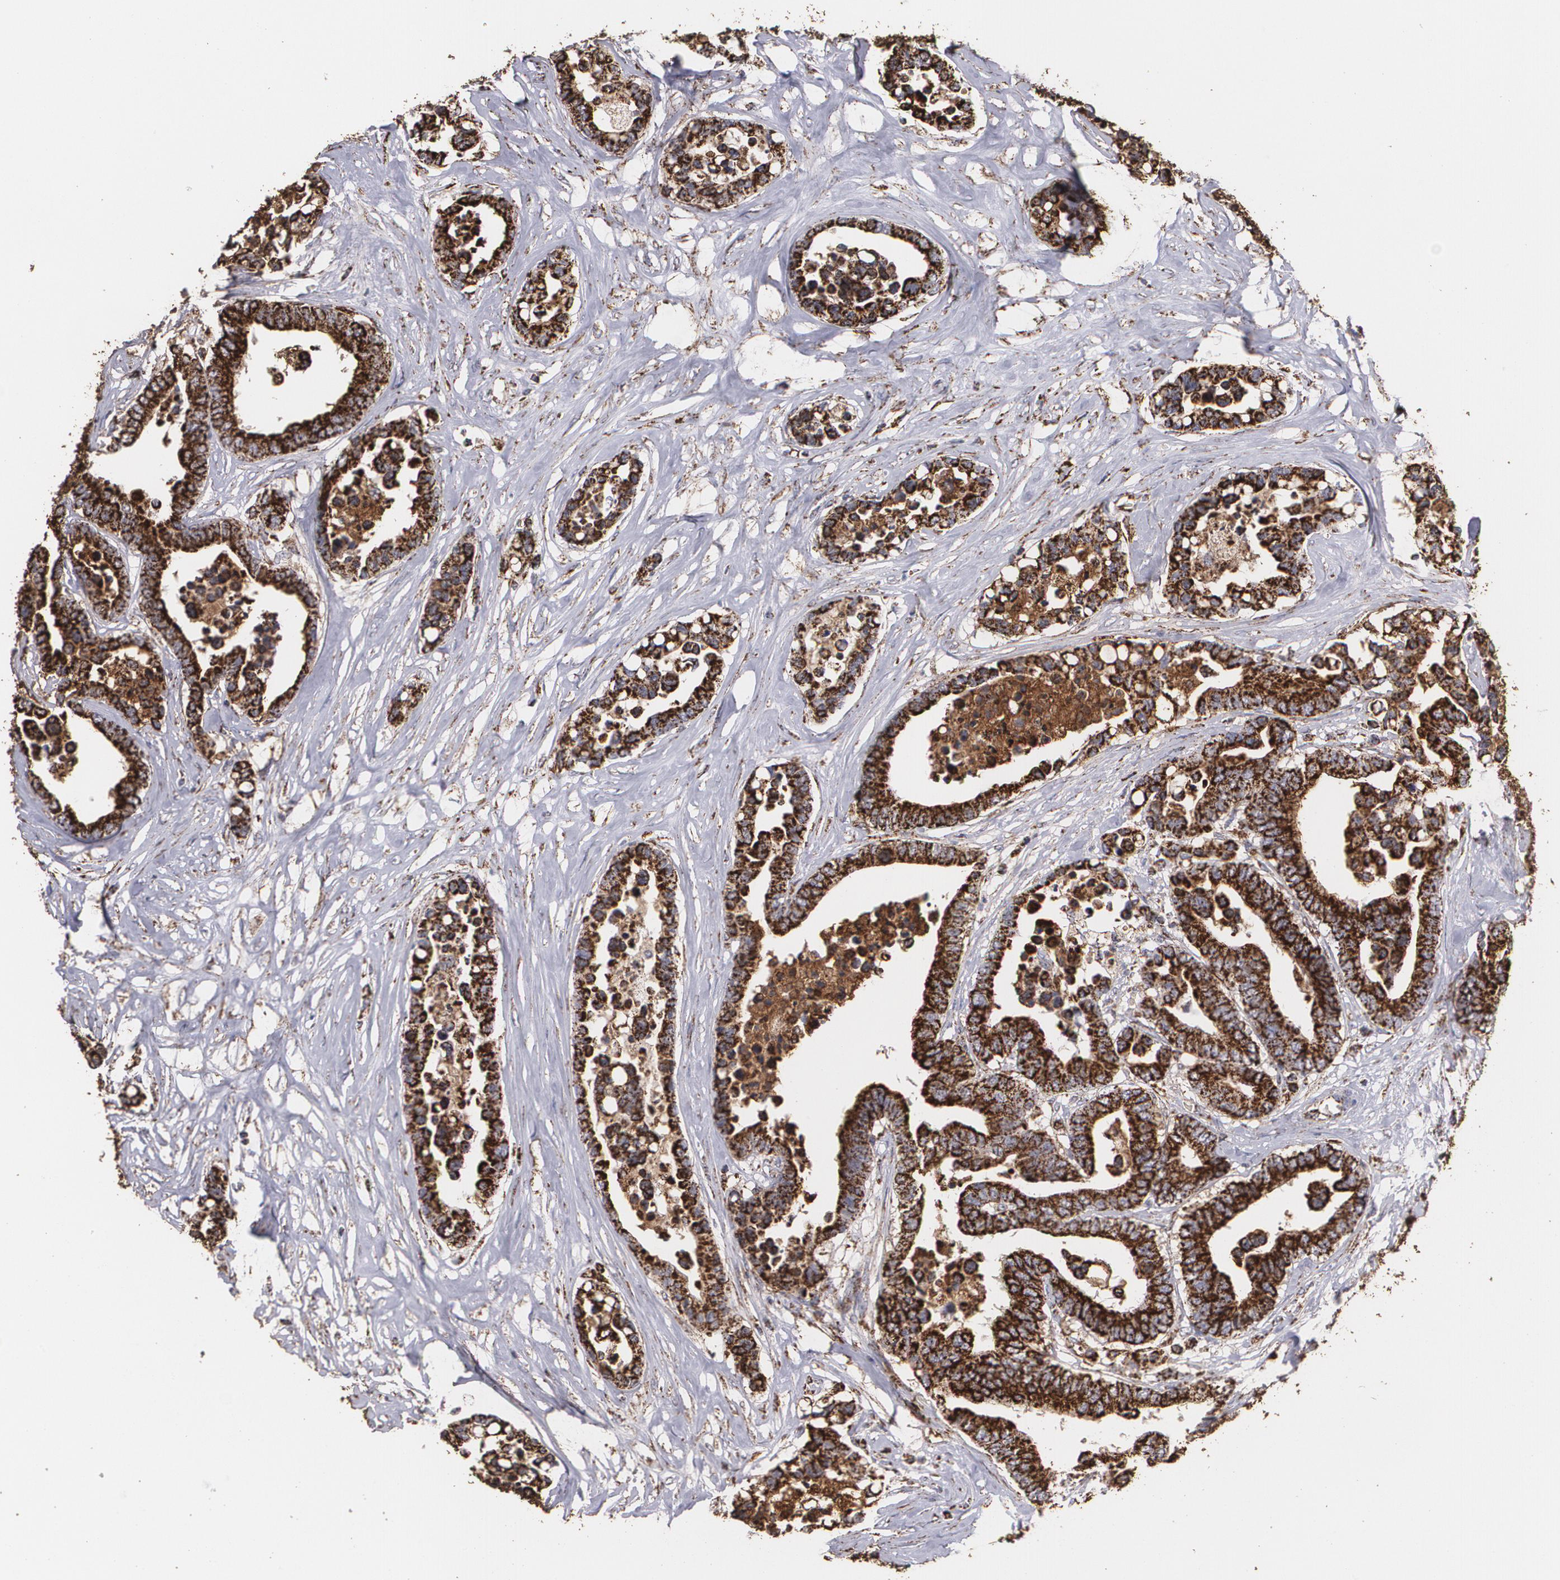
{"staining": {"intensity": "strong", "quantity": ">75%", "location": "cytoplasmic/membranous"}, "tissue": "colorectal cancer", "cell_type": "Tumor cells", "image_type": "cancer", "snomed": [{"axis": "morphology", "description": "Adenocarcinoma, NOS"}, {"axis": "topography", "description": "Colon"}], "caption": "Colorectal cancer stained with a protein marker shows strong staining in tumor cells.", "gene": "HSPD1", "patient": {"sex": "male", "age": 82}}